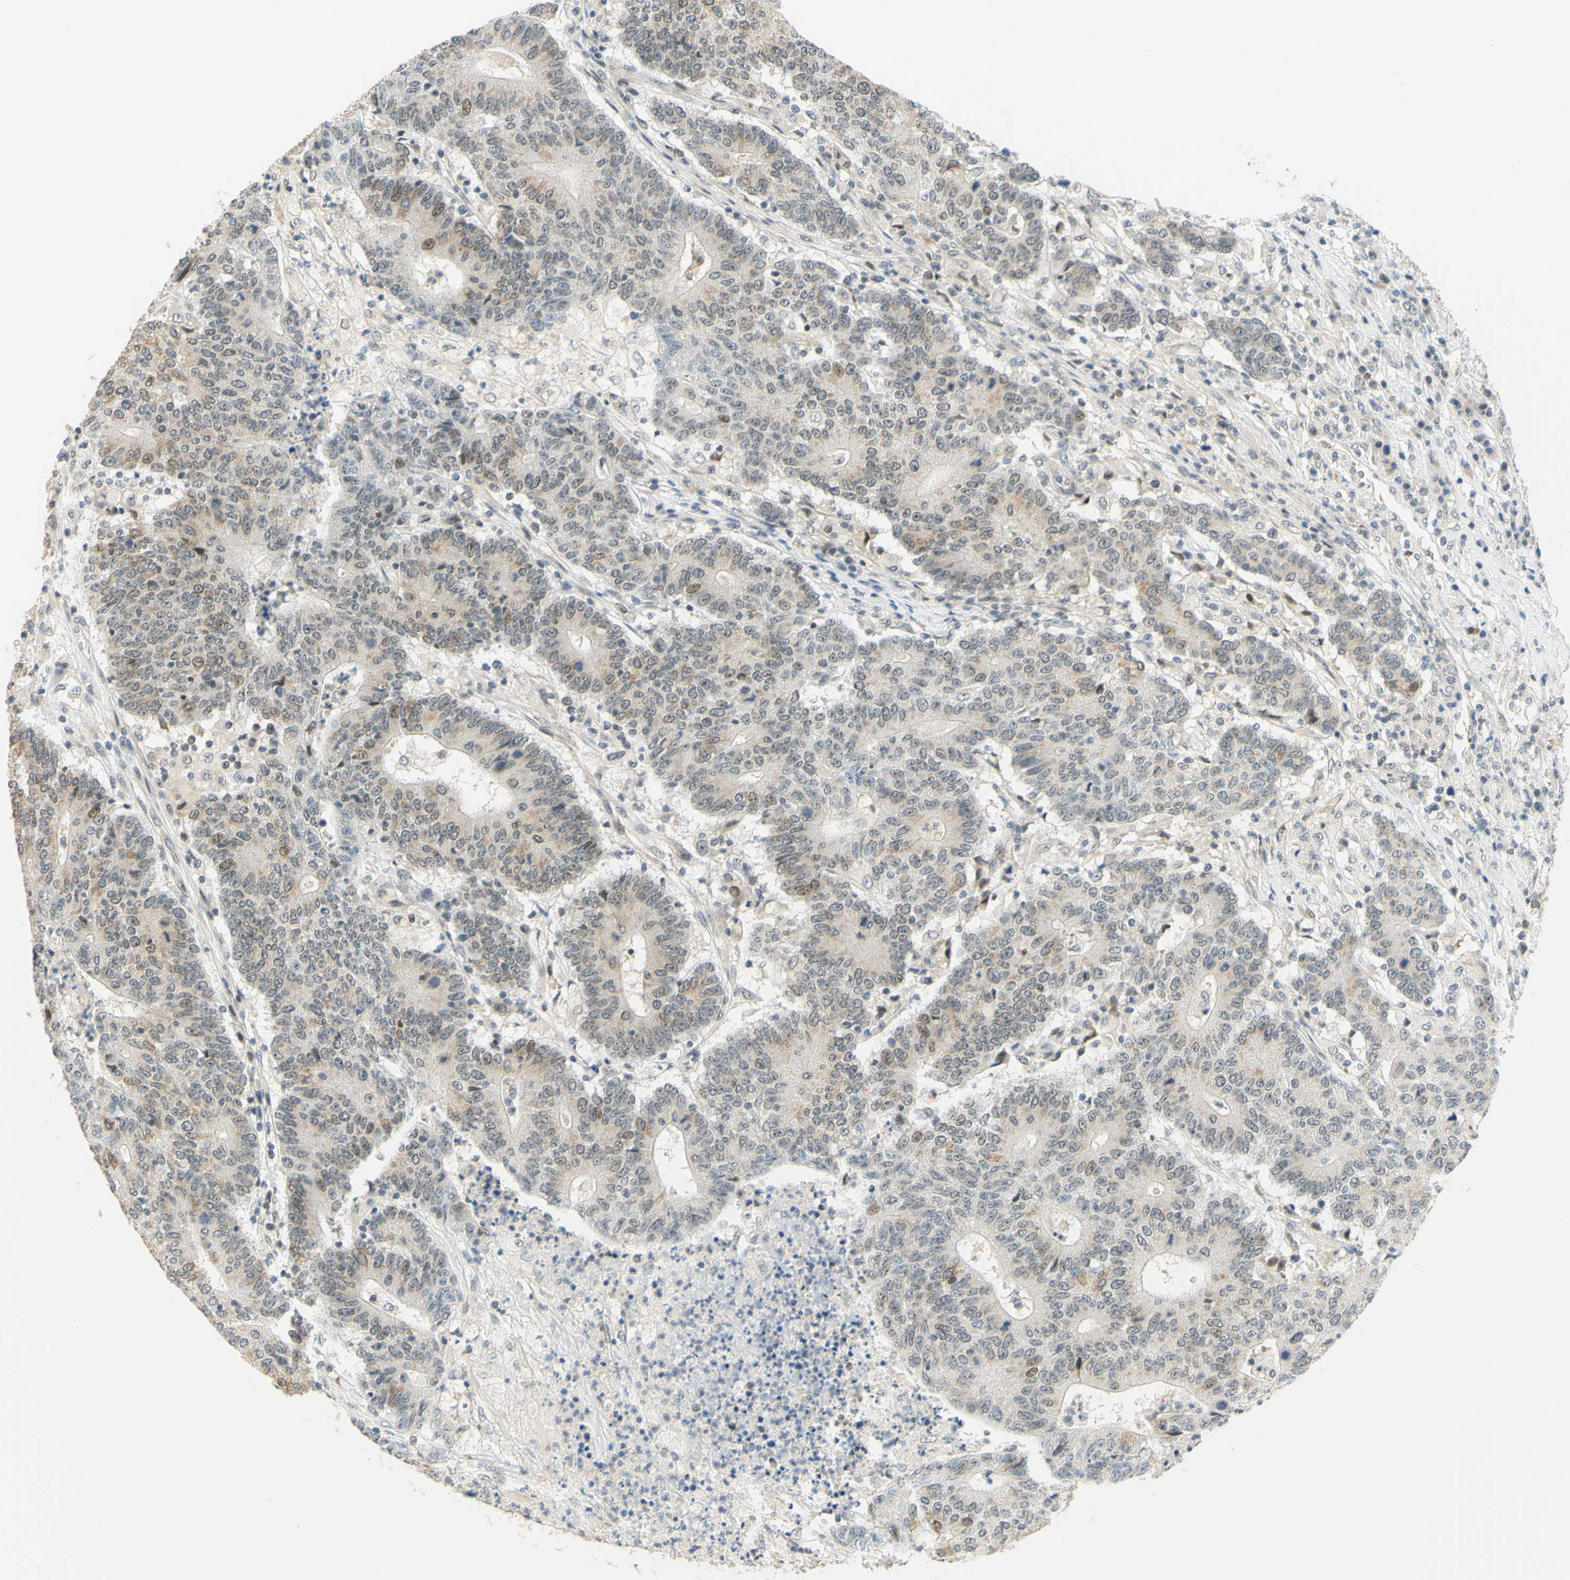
{"staining": {"intensity": "weak", "quantity": "<25%", "location": "cytoplasmic/membranous,nuclear"}, "tissue": "colorectal cancer", "cell_type": "Tumor cells", "image_type": "cancer", "snomed": [{"axis": "morphology", "description": "Normal tissue, NOS"}, {"axis": "morphology", "description": "Adenocarcinoma, NOS"}, {"axis": "topography", "description": "Colon"}], "caption": "Immunohistochemistry (IHC) histopathology image of colorectal cancer stained for a protein (brown), which reveals no expression in tumor cells.", "gene": "C2CD2L", "patient": {"sex": "female", "age": 75}}